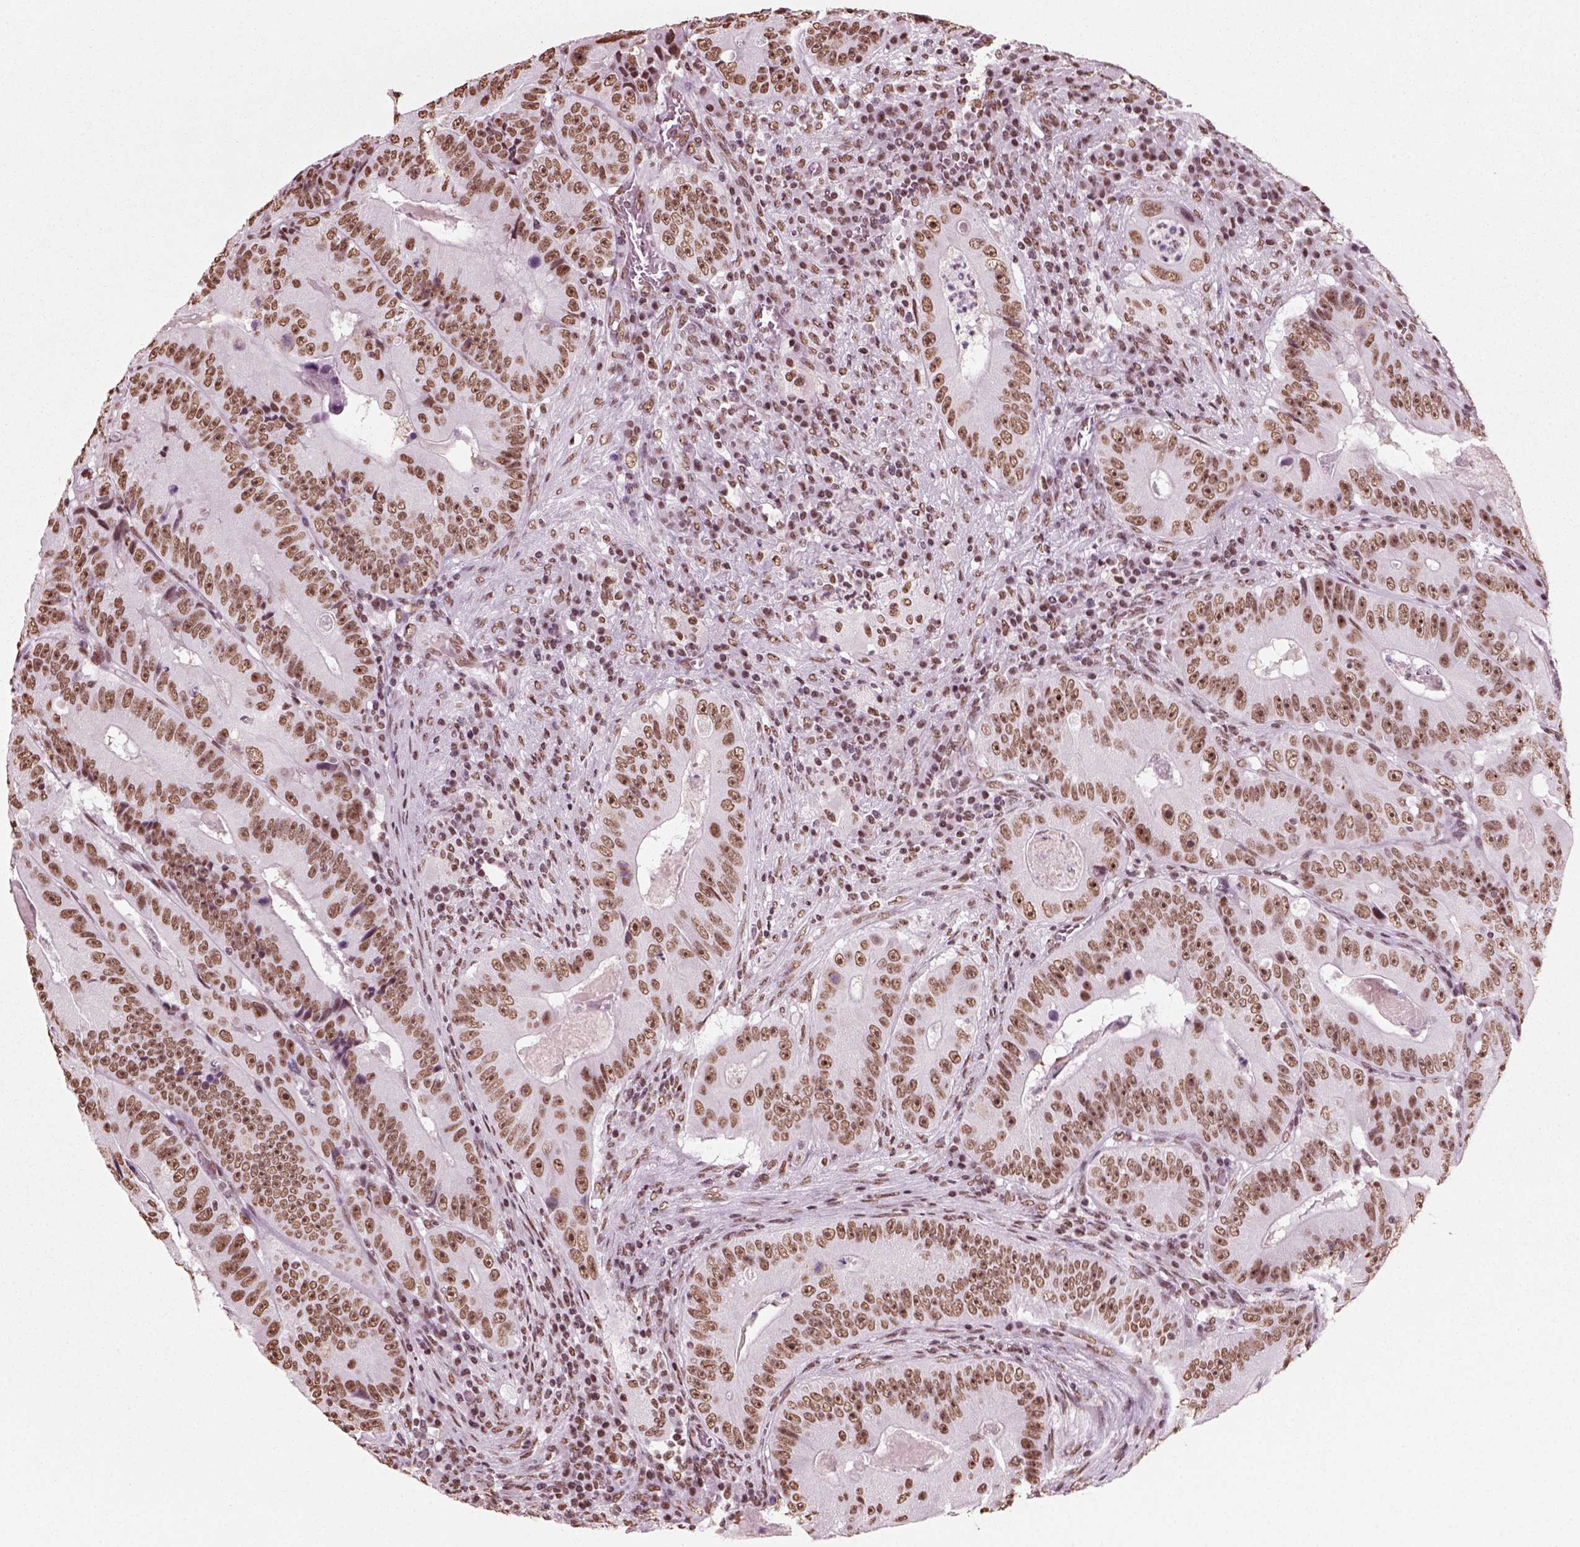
{"staining": {"intensity": "moderate", "quantity": ">75%", "location": "nuclear"}, "tissue": "colorectal cancer", "cell_type": "Tumor cells", "image_type": "cancer", "snomed": [{"axis": "morphology", "description": "Adenocarcinoma, NOS"}, {"axis": "topography", "description": "Colon"}], "caption": "Protein expression by immunohistochemistry (IHC) exhibits moderate nuclear expression in approximately >75% of tumor cells in colorectal cancer (adenocarcinoma).", "gene": "POLR1H", "patient": {"sex": "female", "age": 86}}